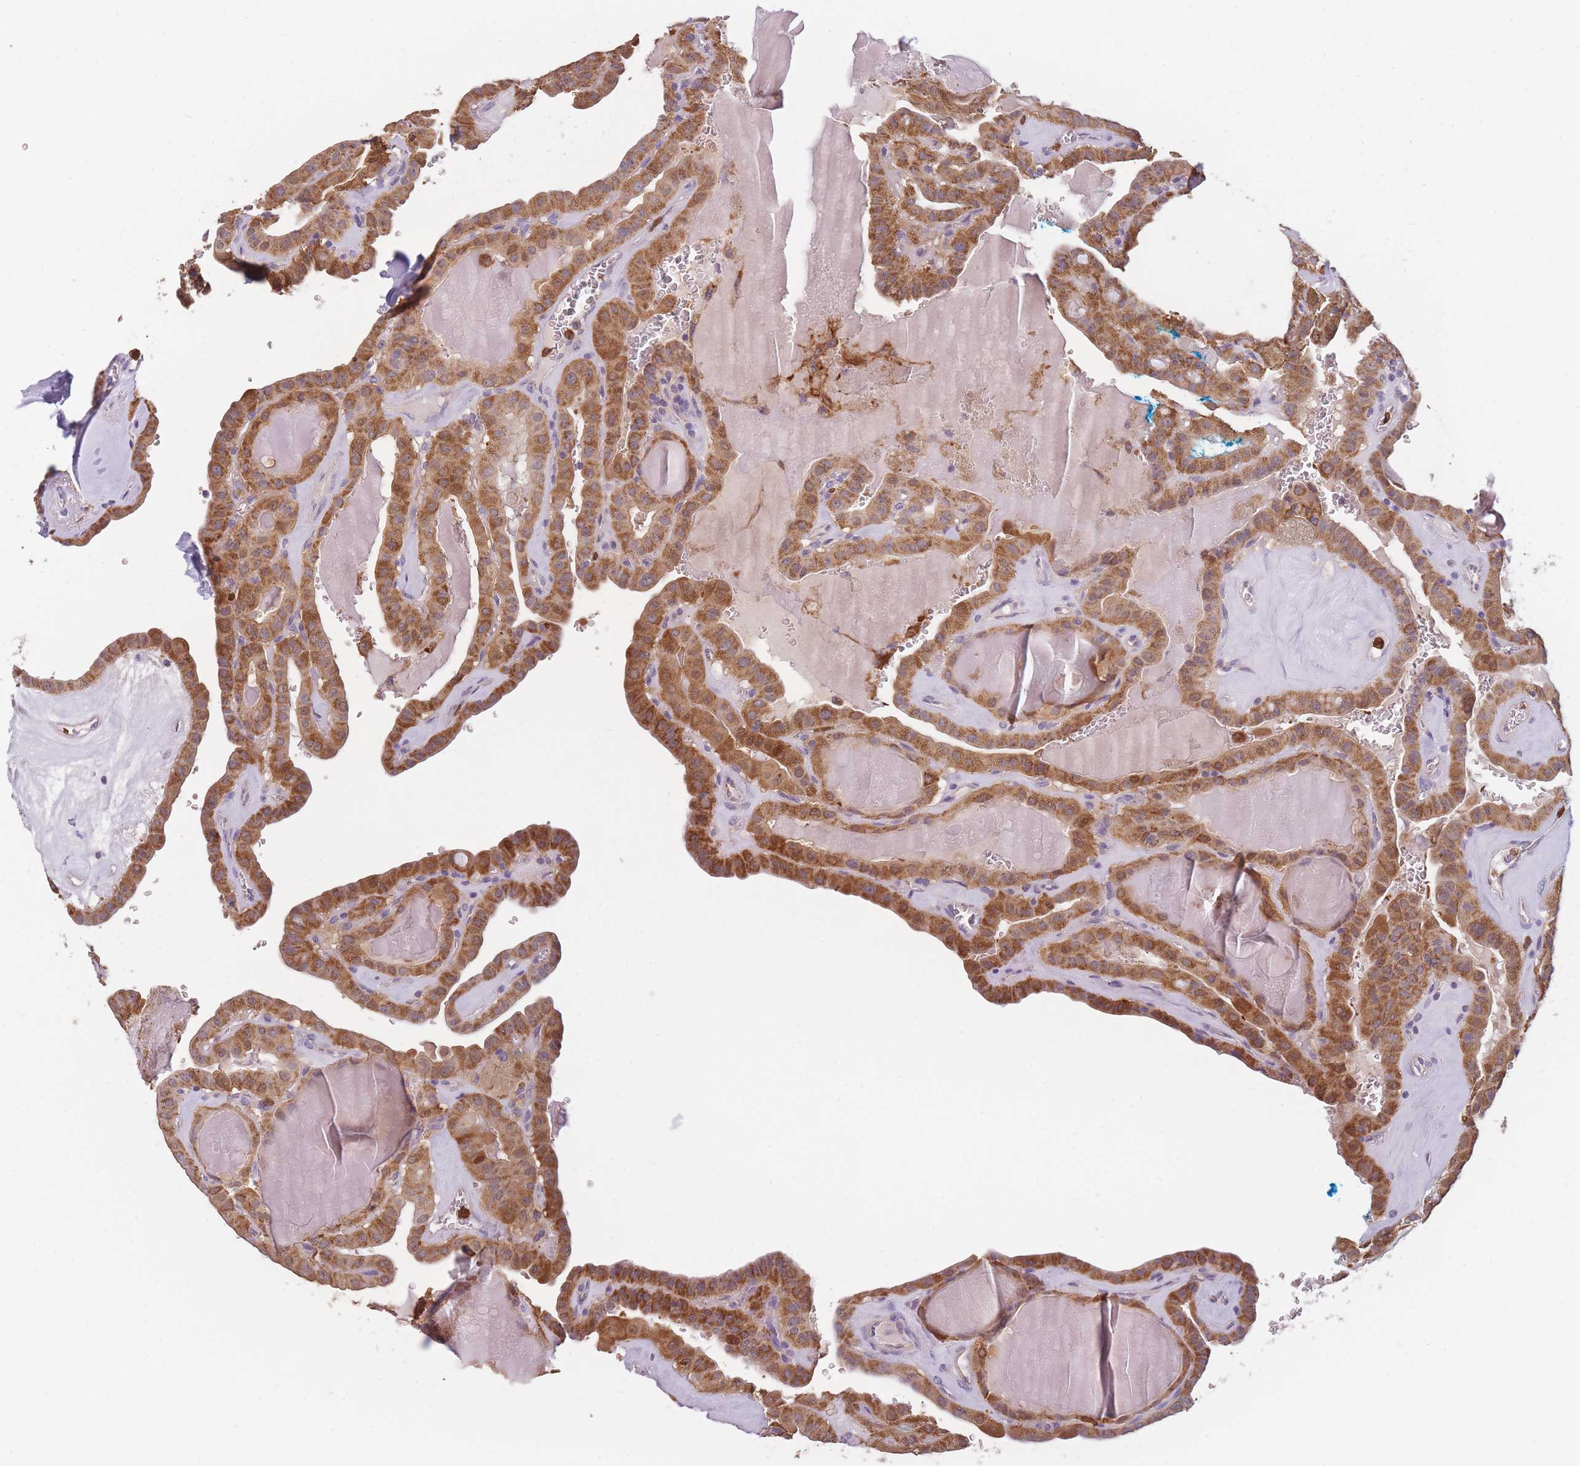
{"staining": {"intensity": "strong", "quantity": ">75%", "location": "cytoplasmic/membranous"}, "tissue": "thyroid cancer", "cell_type": "Tumor cells", "image_type": "cancer", "snomed": [{"axis": "morphology", "description": "Papillary adenocarcinoma, NOS"}, {"axis": "topography", "description": "Thyroid gland"}], "caption": "Brown immunohistochemical staining in thyroid cancer (papillary adenocarcinoma) shows strong cytoplasmic/membranous expression in about >75% of tumor cells.", "gene": "PRAM1", "patient": {"sex": "male", "age": 52}}